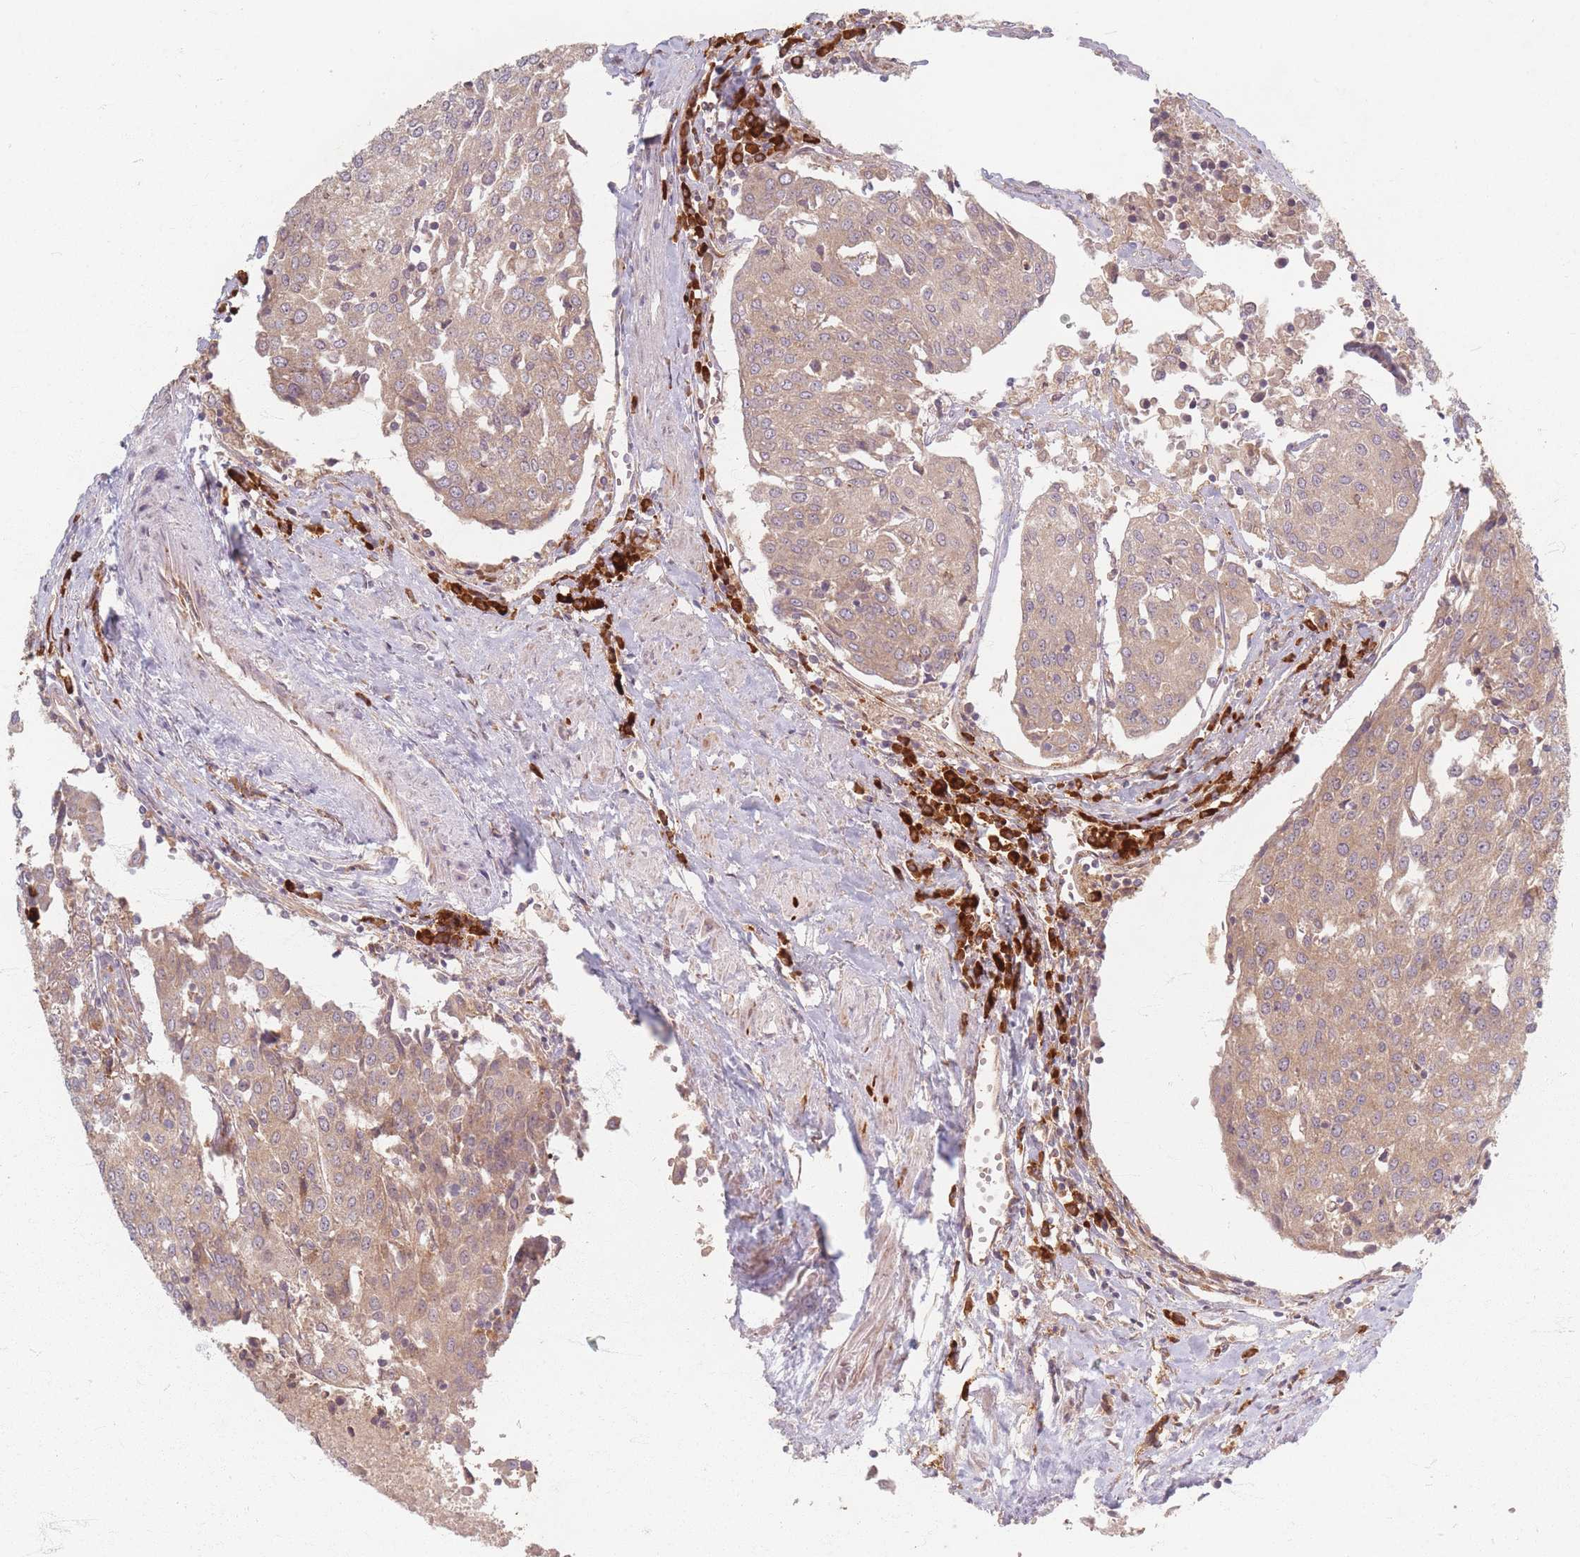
{"staining": {"intensity": "weak", "quantity": "25%-75%", "location": "cytoplasmic/membranous"}, "tissue": "urothelial cancer", "cell_type": "Tumor cells", "image_type": "cancer", "snomed": [{"axis": "morphology", "description": "Urothelial carcinoma, High grade"}, {"axis": "topography", "description": "Urinary bladder"}], "caption": "This is an image of immunohistochemistry (IHC) staining of urothelial cancer, which shows weak positivity in the cytoplasmic/membranous of tumor cells.", "gene": "SMIM14", "patient": {"sex": "female", "age": 85}}